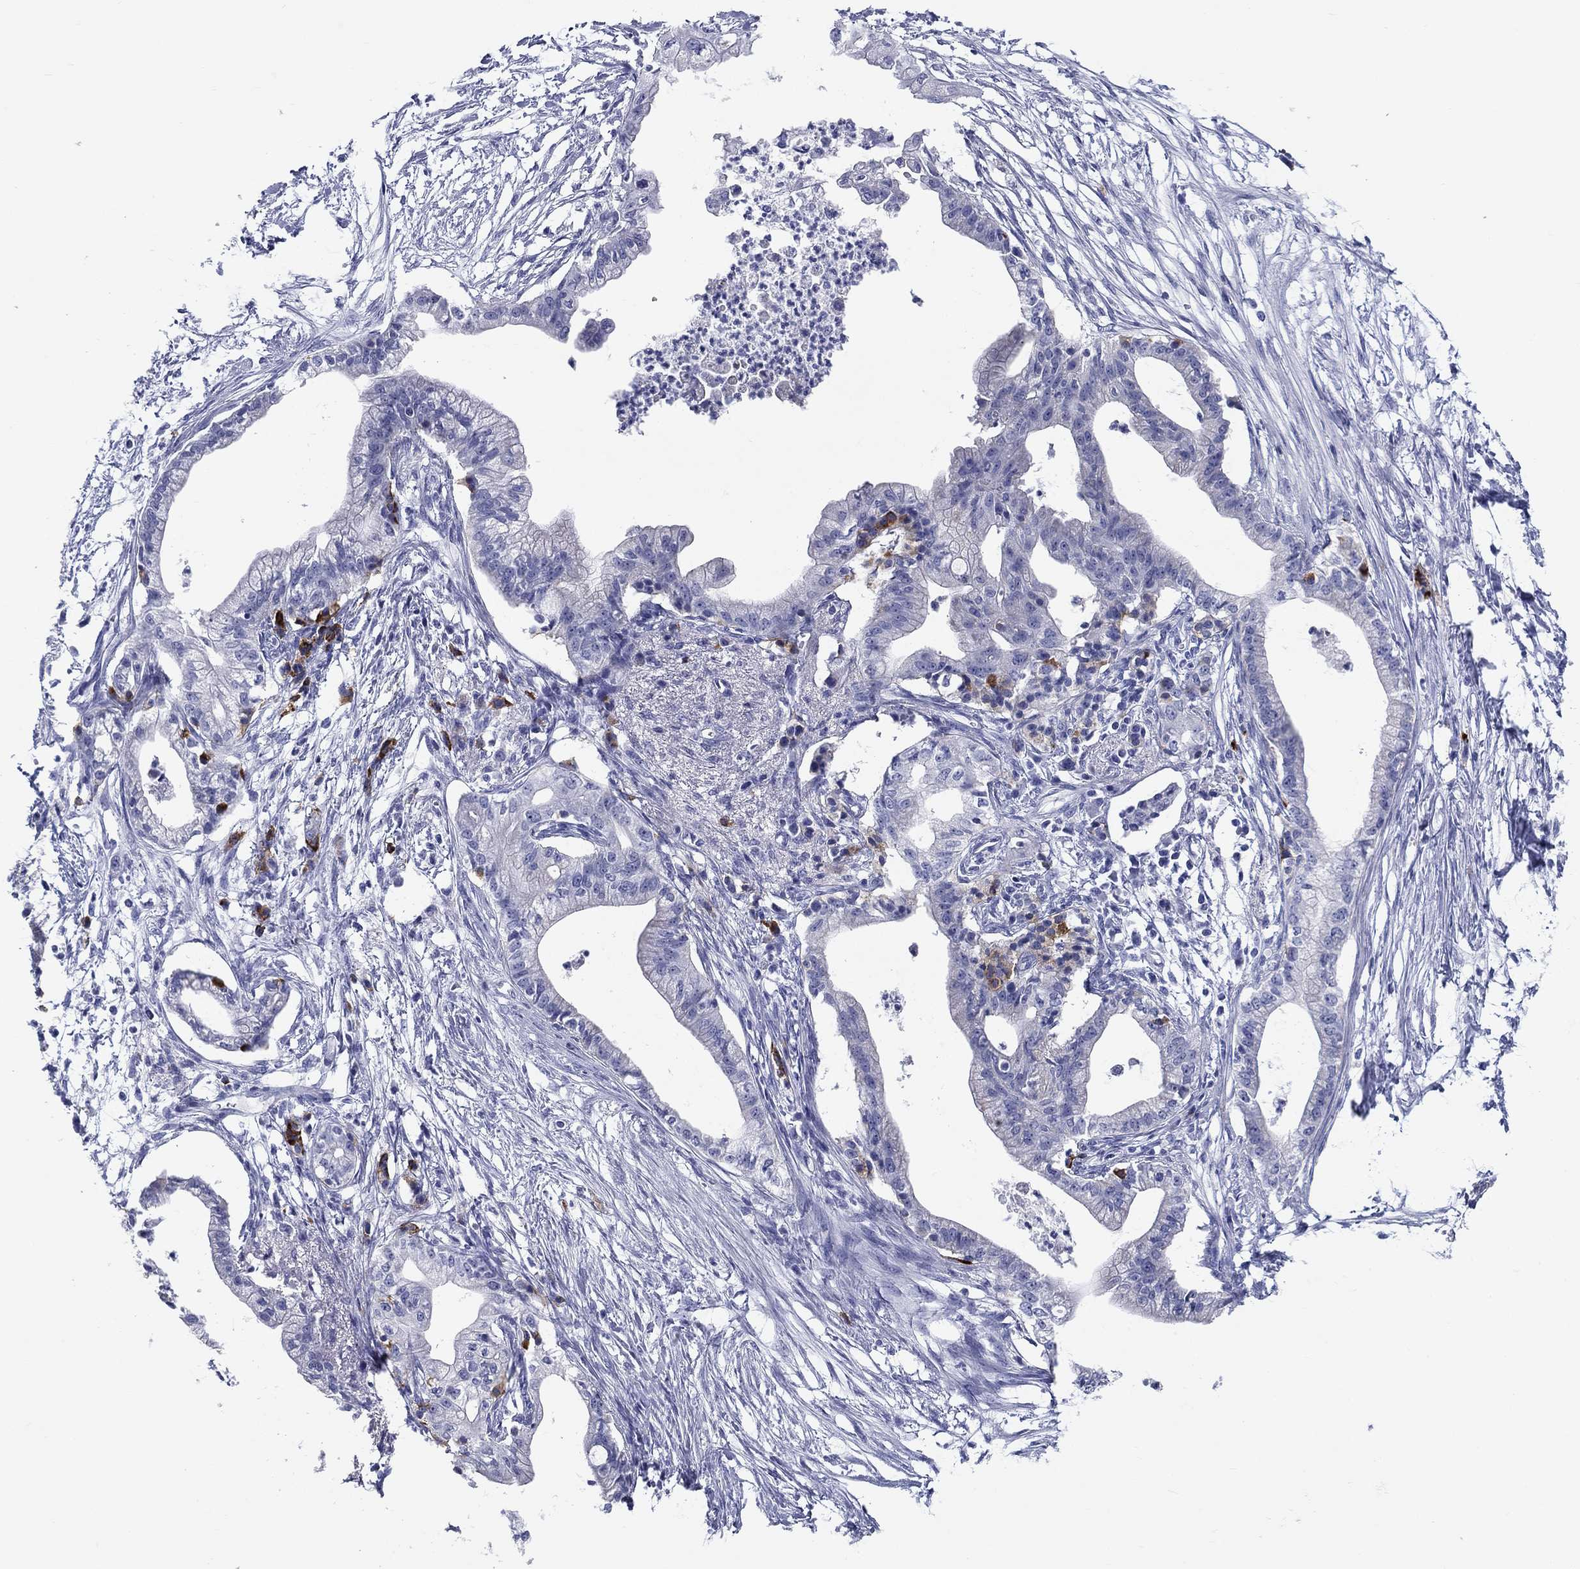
{"staining": {"intensity": "negative", "quantity": "none", "location": "none"}, "tissue": "pancreatic cancer", "cell_type": "Tumor cells", "image_type": "cancer", "snomed": [{"axis": "morphology", "description": "Normal tissue, NOS"}, {"axis": "morphology", "description": "Adenocarcinoma, NOS"}, {"axis": "topography", "description": "Pancreas"}], "caption": "Immunohistochemistry histopathology image of pancreatic cancer (adenocarcinoma) stained for a protein (brown), which exhibits no expression in tumor cells. (Brightfield microscopy of DAB IHC at high magnification).", "gene": "UPB1", "patient": {"sex": "female", "age": 58}}